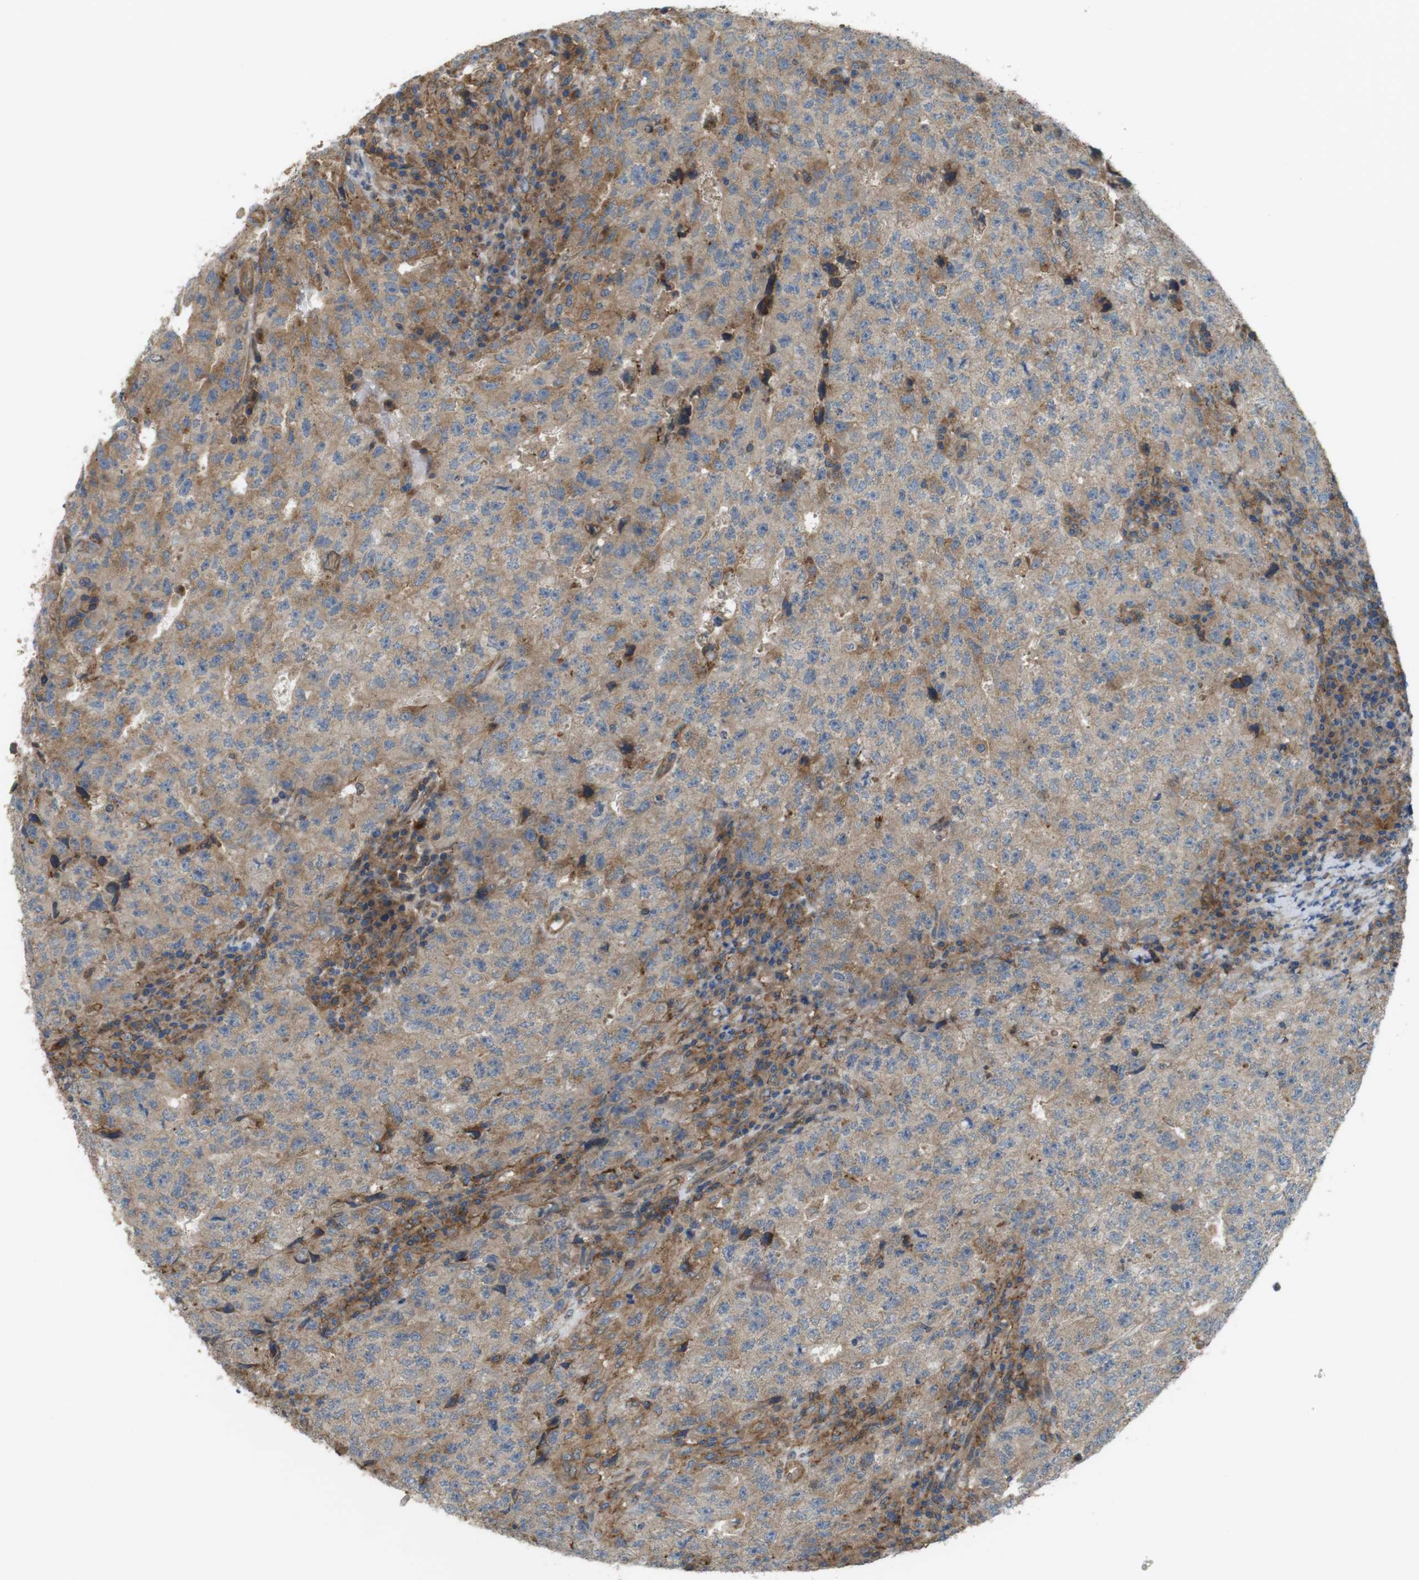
{"staining": {"intensity": "weak", "quantity": ">75%", "location": "cytoplasmic/membranous"}, "tissue": "testis cancer", "cell_type": "Tumor cells", "image_type": "cancer", "snomed": [{"axis": "morphology", "description": "Necrosis, NOS"}, {"axis": "morphology", "description": "Carcinoma, Embryonal, NOS"}, {"axis": "topography", "description": "Testis"}], "caption": "Tumor cells demonstrate low levels of weak cytoplasmic/membranous staining in approximately >75% of cells in embryonal carcinoma (testis).", "gene": "DDAH2", "patient": {"sex": "male", "age": 19}}